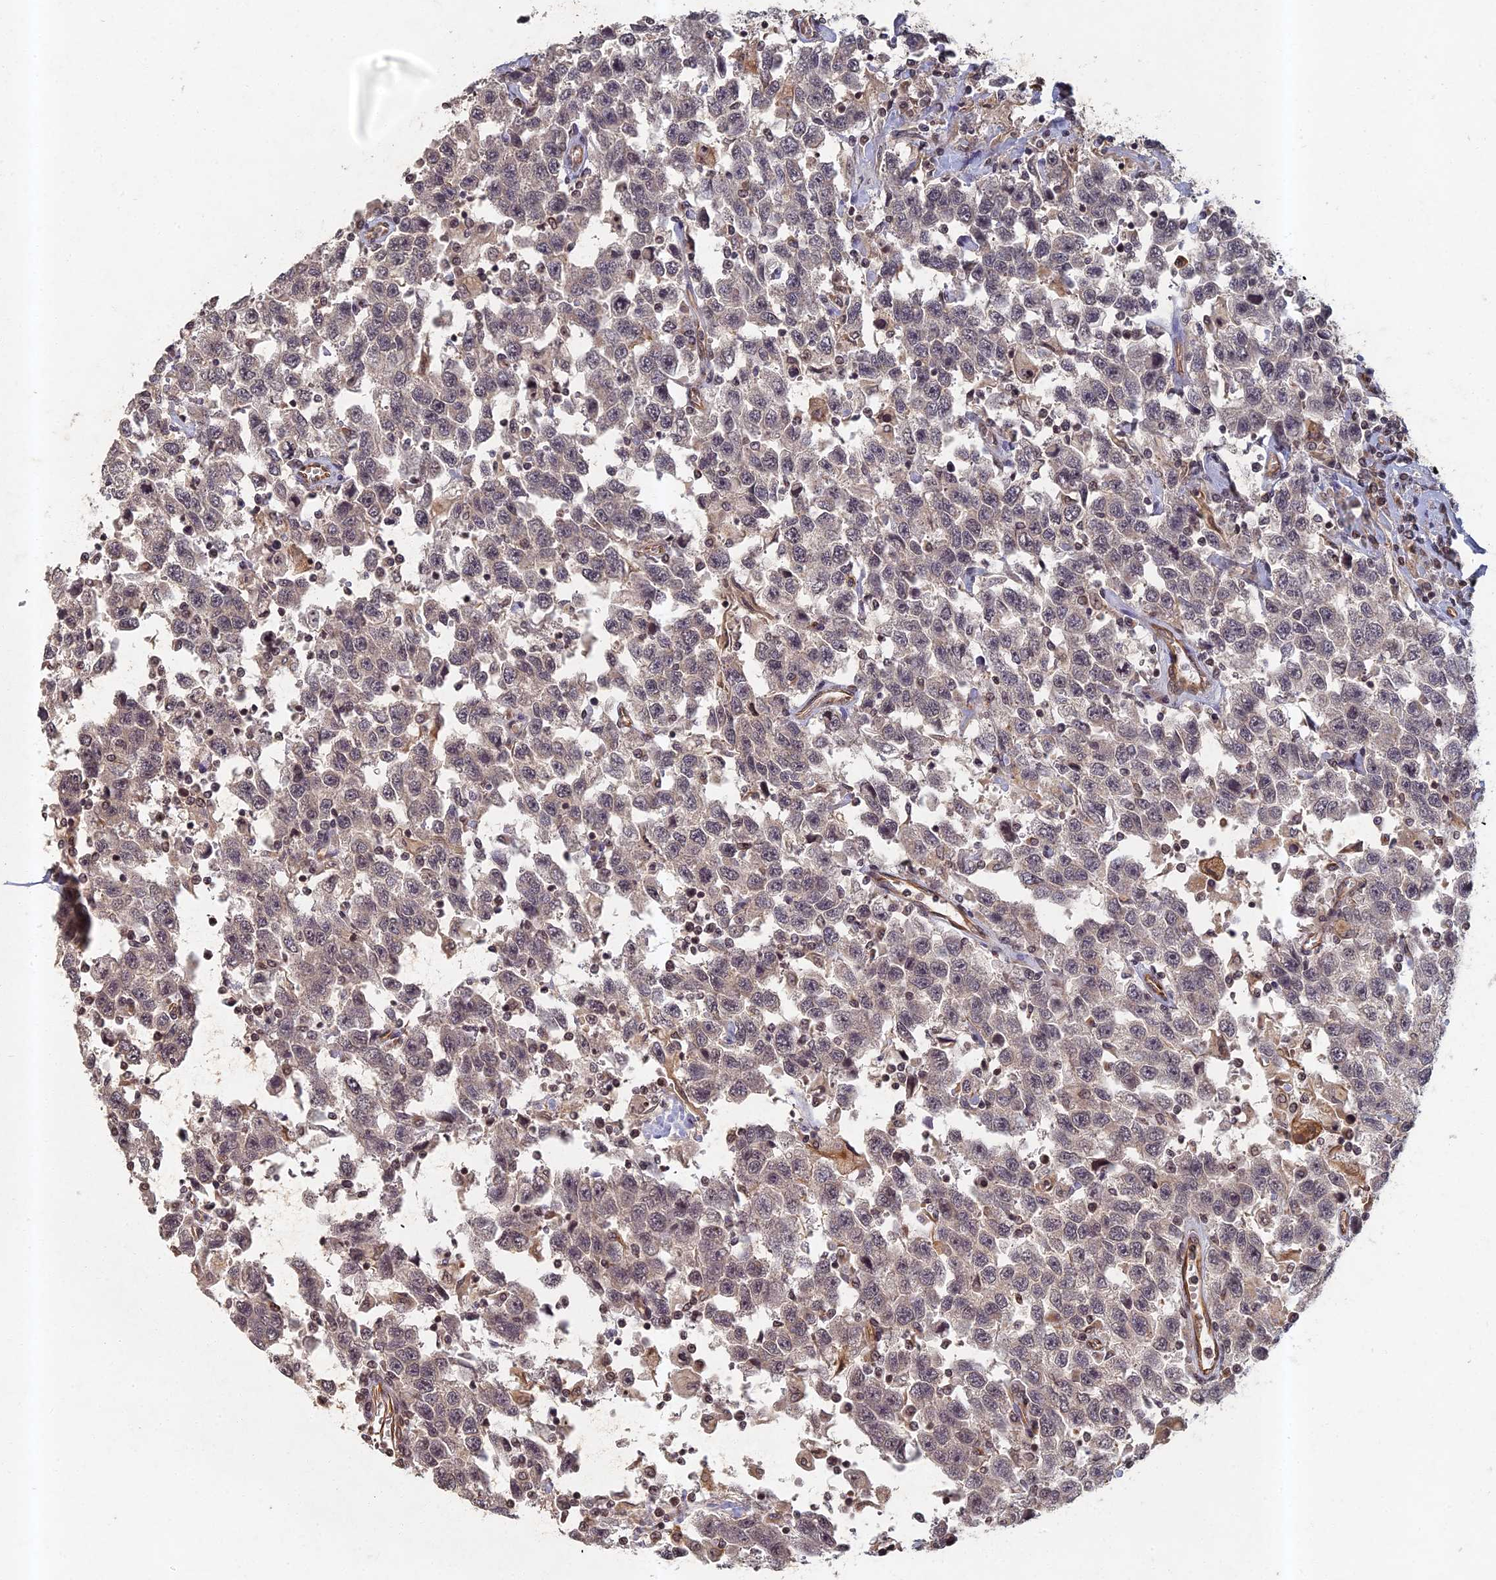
{"staining": {"intensity": "weak", "quantity": "<25%", "location": "nuclear"}, "tissue": "testis cancer", "cell_type": "Tumor cells", "image_type": "cancer", "snomed": [{"axis": "morphology", "description": "Seminoma, NOS"}, {"axis": "topography", "description": "Testis"}], "caption": "The image shows no staining of tumor cells in testis cancer.", "gene": "ABCB10", "patient": {"sex": "male", "age": 41}}